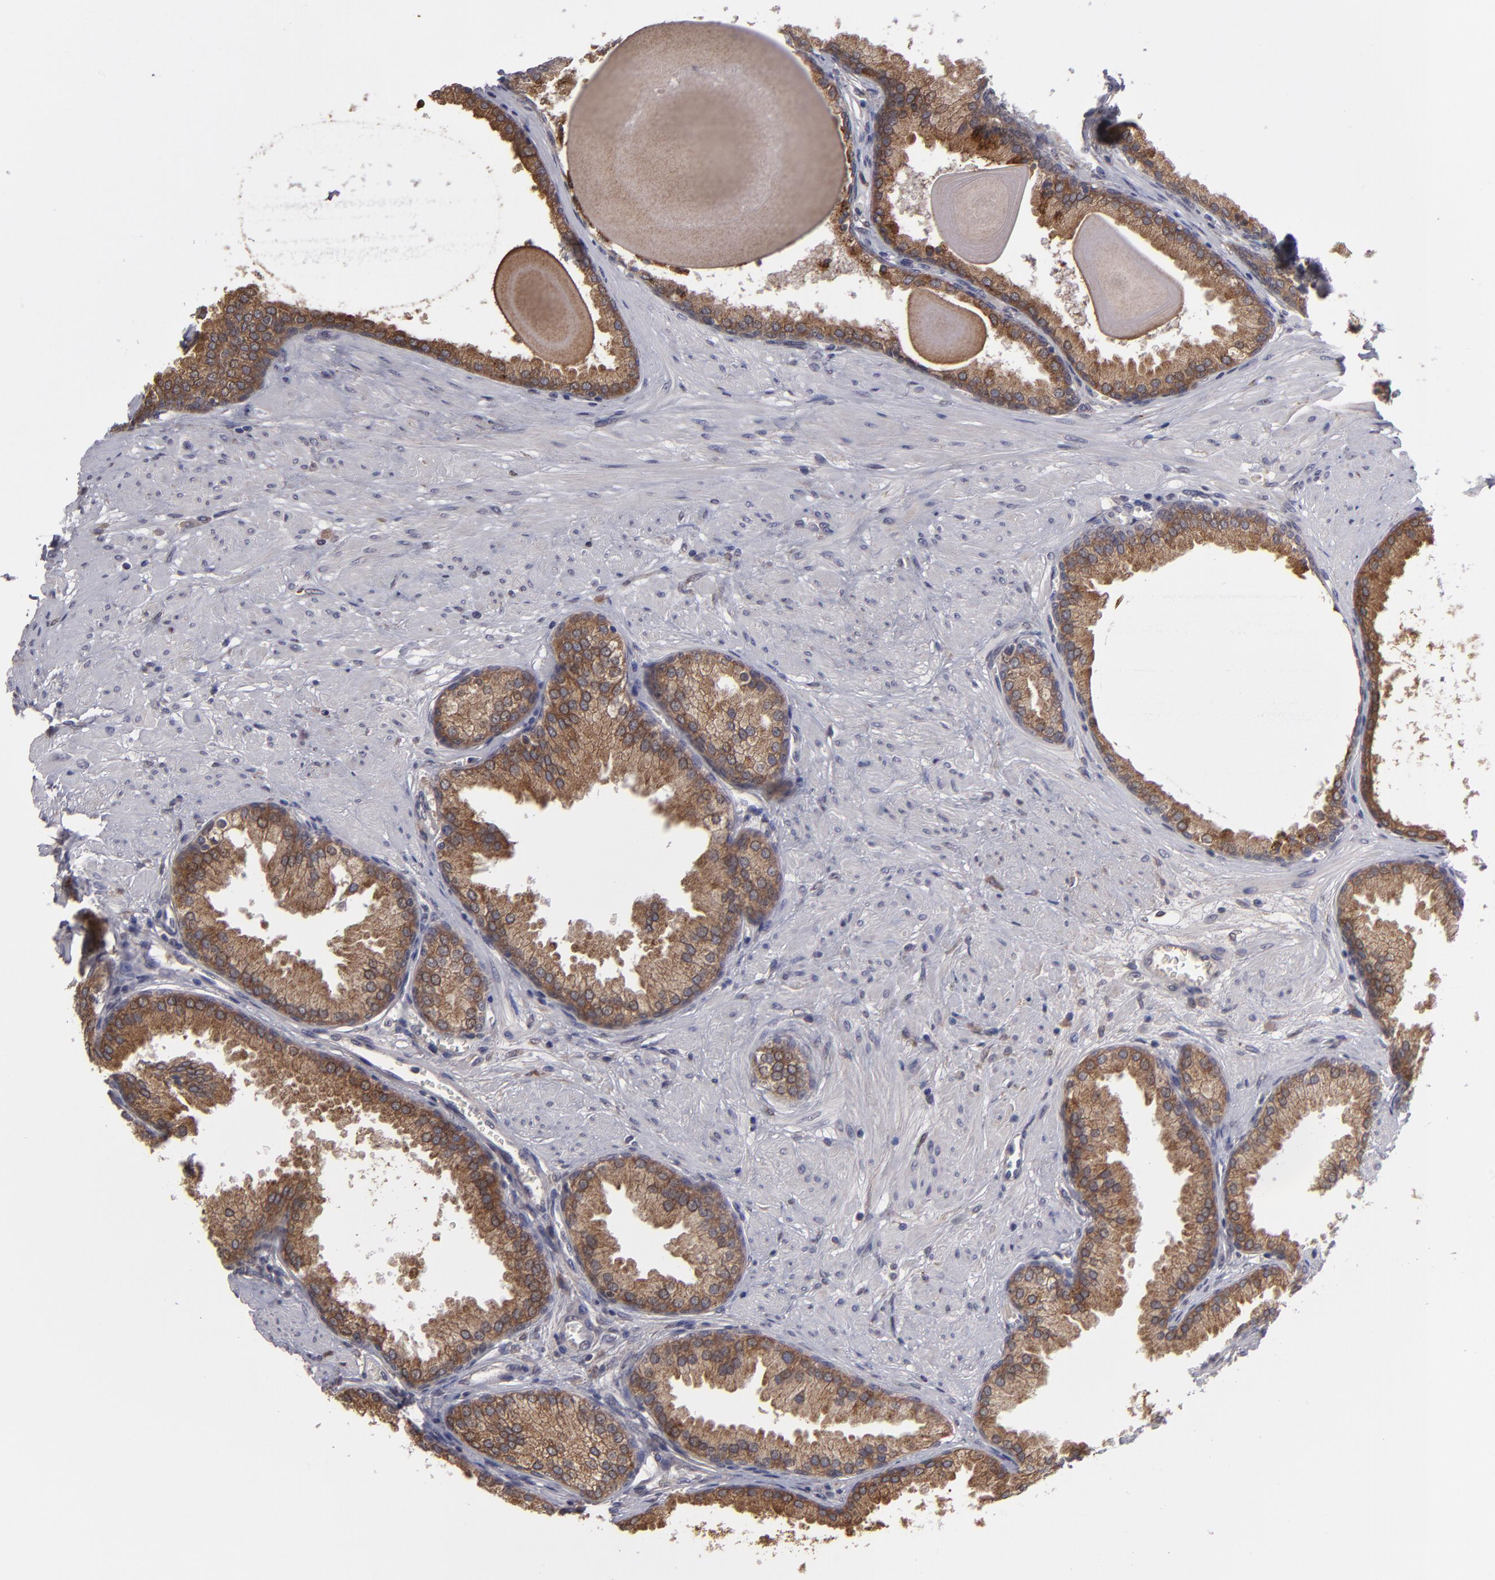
{"staining": {"intensity": "moderate", "quantity": ">75%", "location": "cytoplasmic/membranous"}, "tissue": "prostate", "cell_type": "Glandular cells", "image_type": "normal", "snomed": [{"axis": "morphology", "description": "Normal tissue, NOS"}, {"axis": "topography", "description": "Prostate"}], "caption": "Protein expression by immunohistochemistry (IHC) demonstrates moderate cytoplasmic/membranous positivity in about >75% of glandular cells in normal prostate. The protein is shown in brown color, while the nuclei are stained blue.", "gene": "IL12A", "patient": {"sex": "male", "age": 51}}